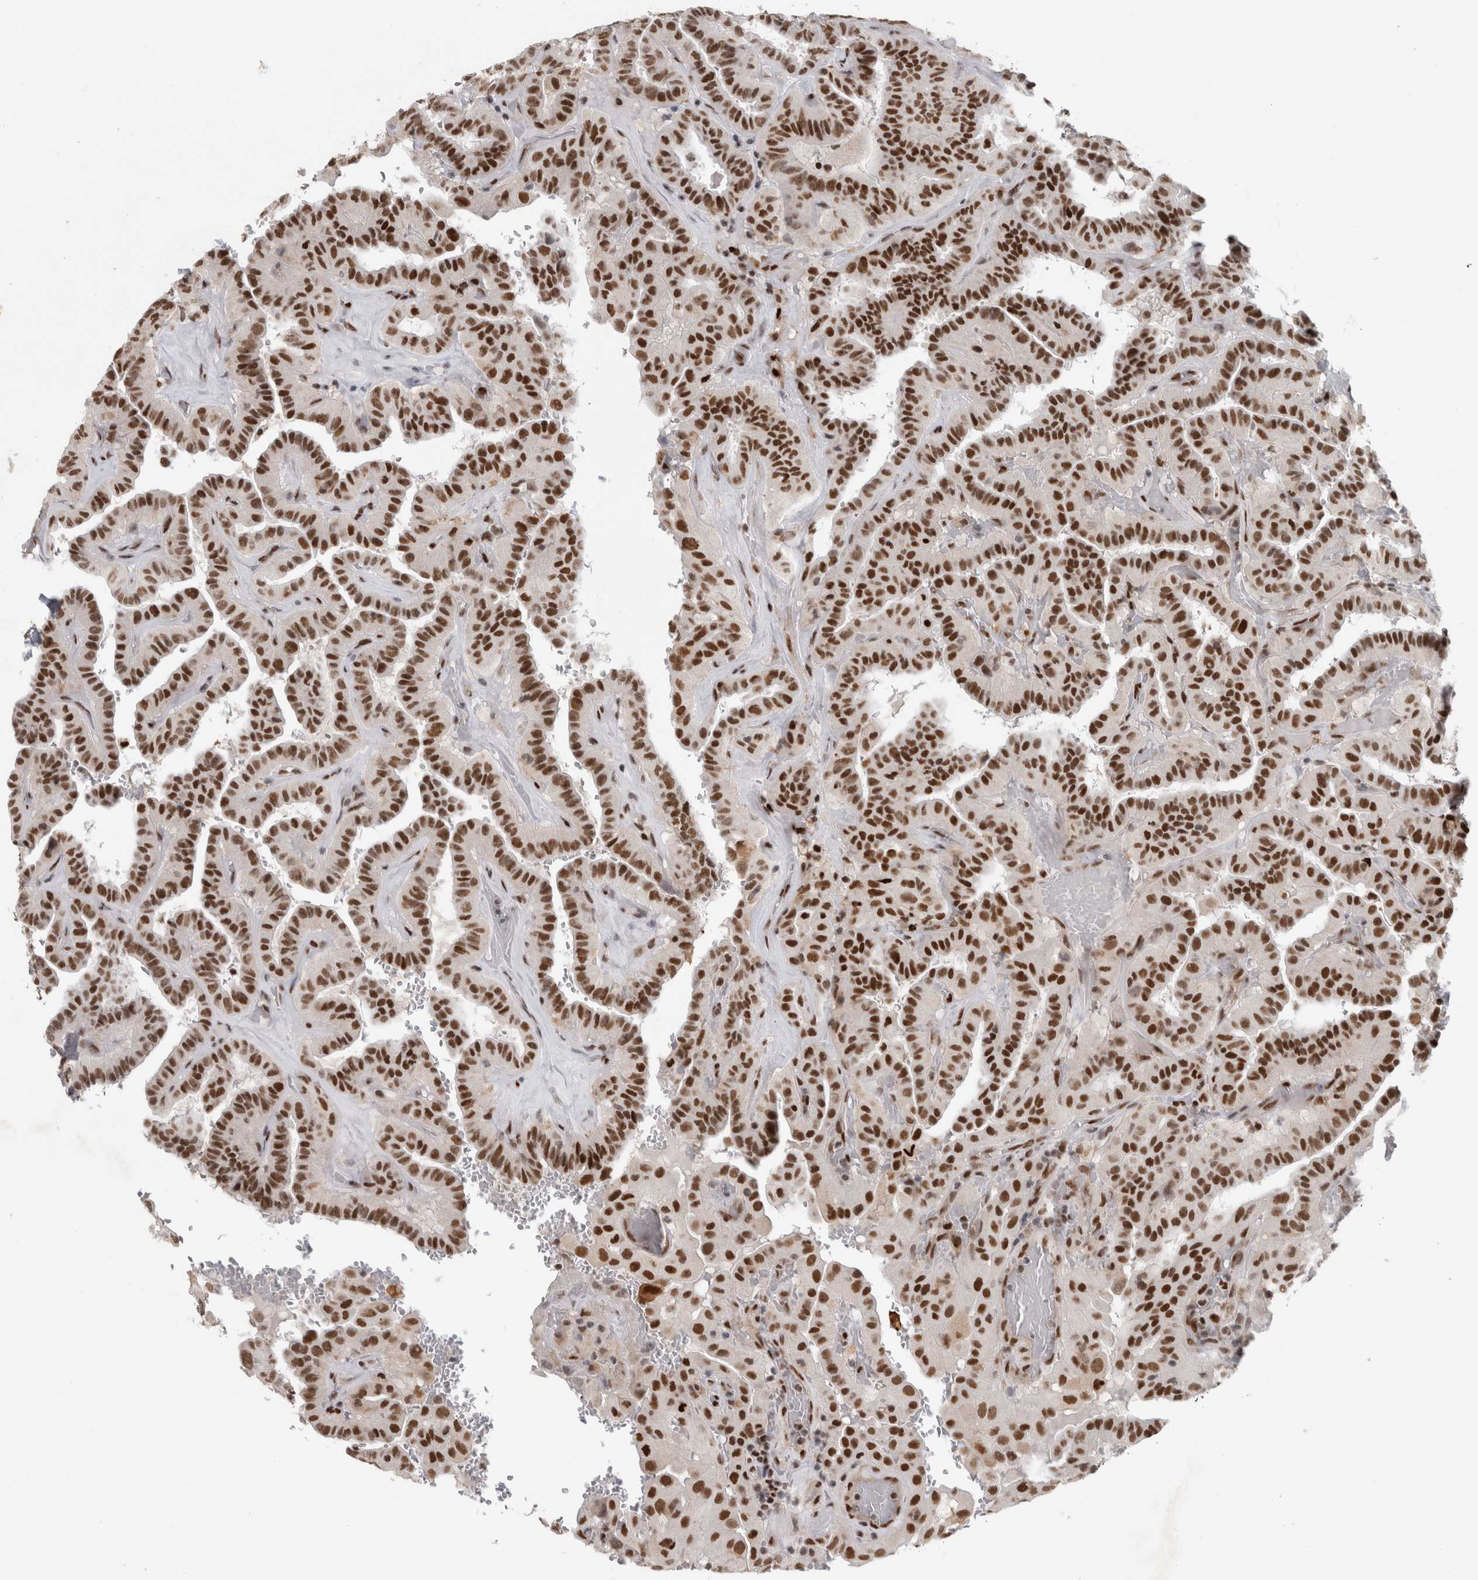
{"staining": {"intensity": "strong", "quantity": ">75%", "location": "nuclear"}, "tissue": "thyroid cancer", "cell_type": "Tumor cells", "image_type": "cancer", "snomed": [{"axis": "morphology", "description": "Papillary adenocarcinoma, NOS"}, {"axis": "topography", "description": "Thyroid gland"}], "caption": "Papillary adenocarcinoma (thyroid) stained with a brown dye displays strong nuclear positive positivity in about >75% of tumor cells.", "gene": "SRARP", "patient": {"sex": "male", "age": 77}}